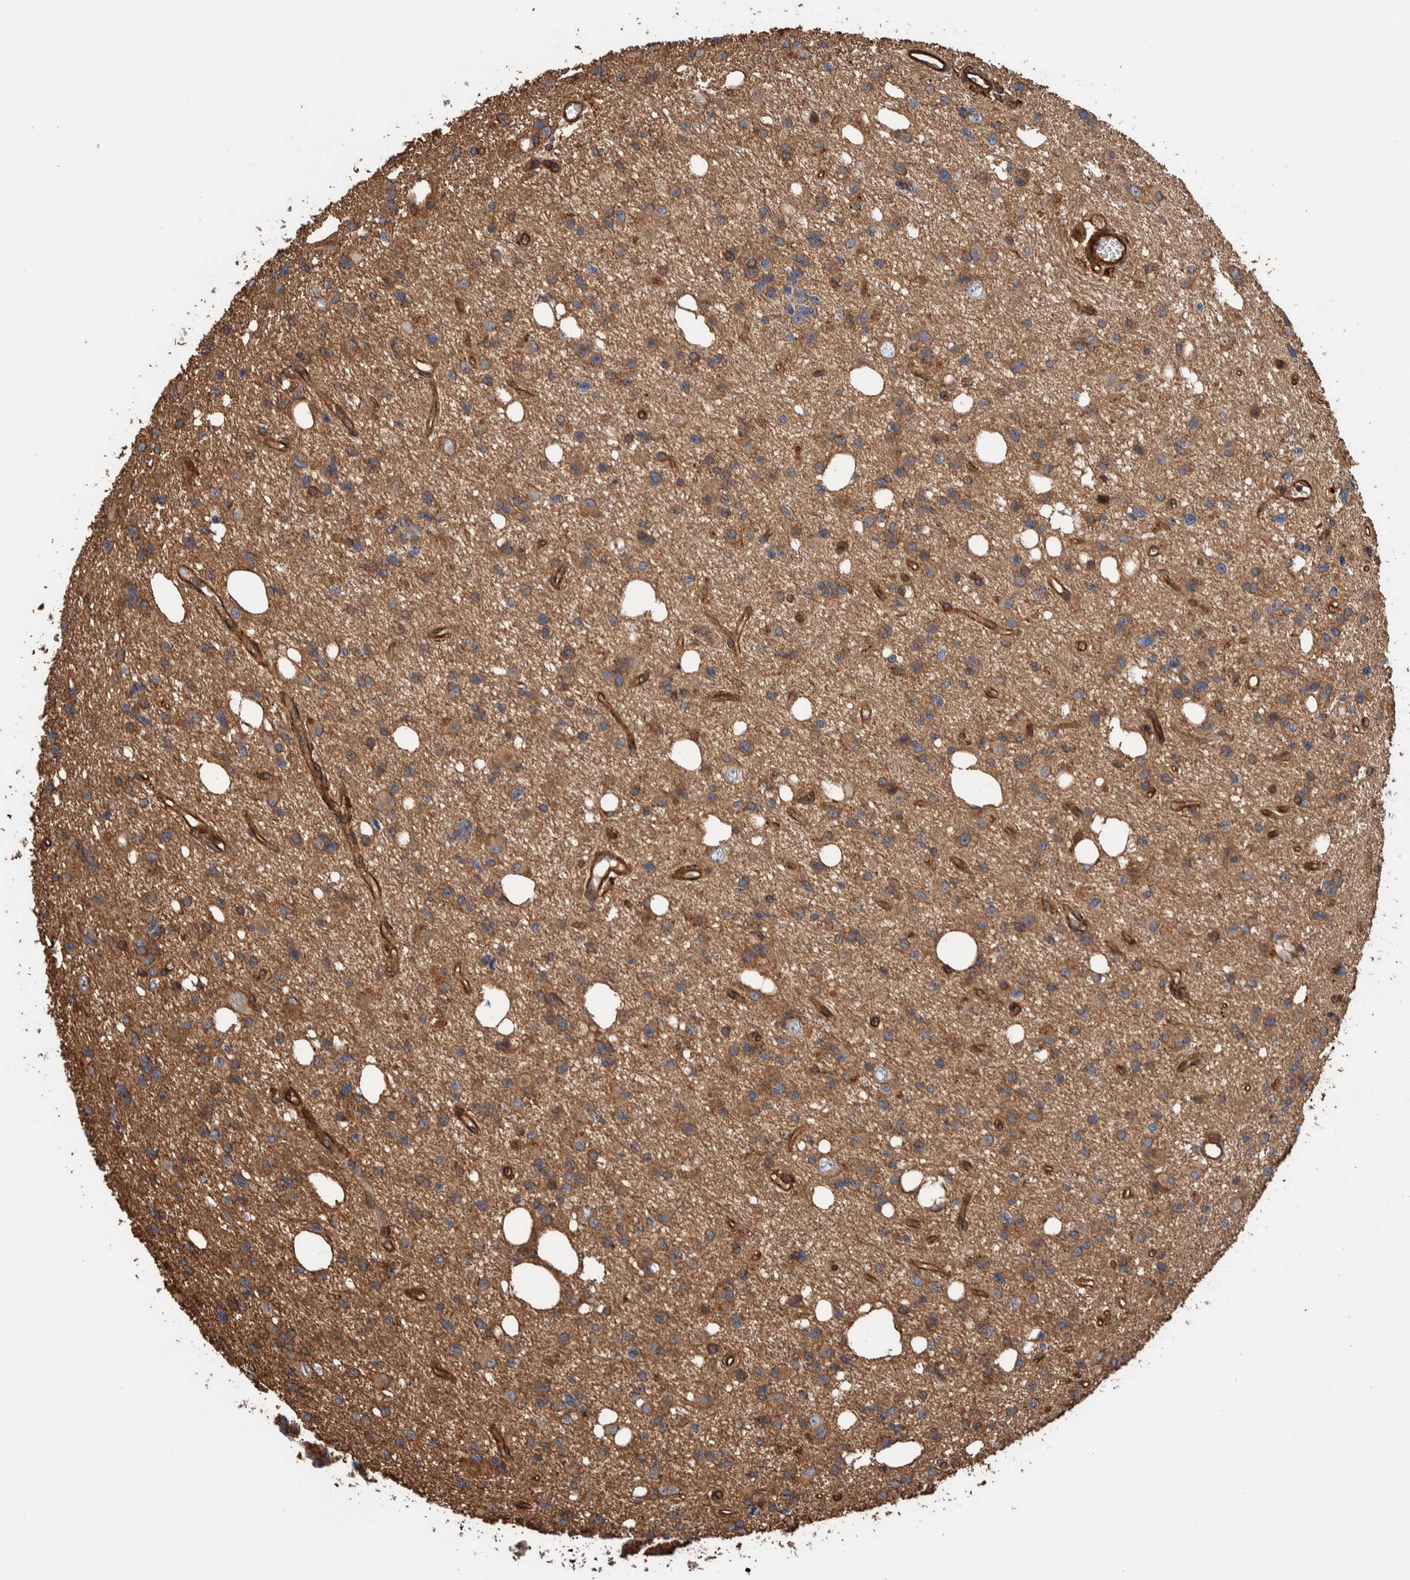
{"staining": {"intensity": "moderate", "quantity": ">75%", "location": "cytoplasmic/membranous"}, "tissue": "glioma", "cell_type": "Tumor cells", "image_type": "cancer", "snomed": [{"axis": "morphology", "description": "Glioma, malignant, High grade"}, {"axis": "topography", "description": "Brain"}], "caption": "Immunohistochemistry (IHC) (DAB (3,3'-diaminobenzidine)) staining of malignant glioma (high-grade) demonstrates moderate cytoplasmic/membranous protein staining in approximately >75% of tumor cells. Nuclei are stained in blue.", "gene": "PKD1L1", "patient": {"sex": "female", "age": 62}}